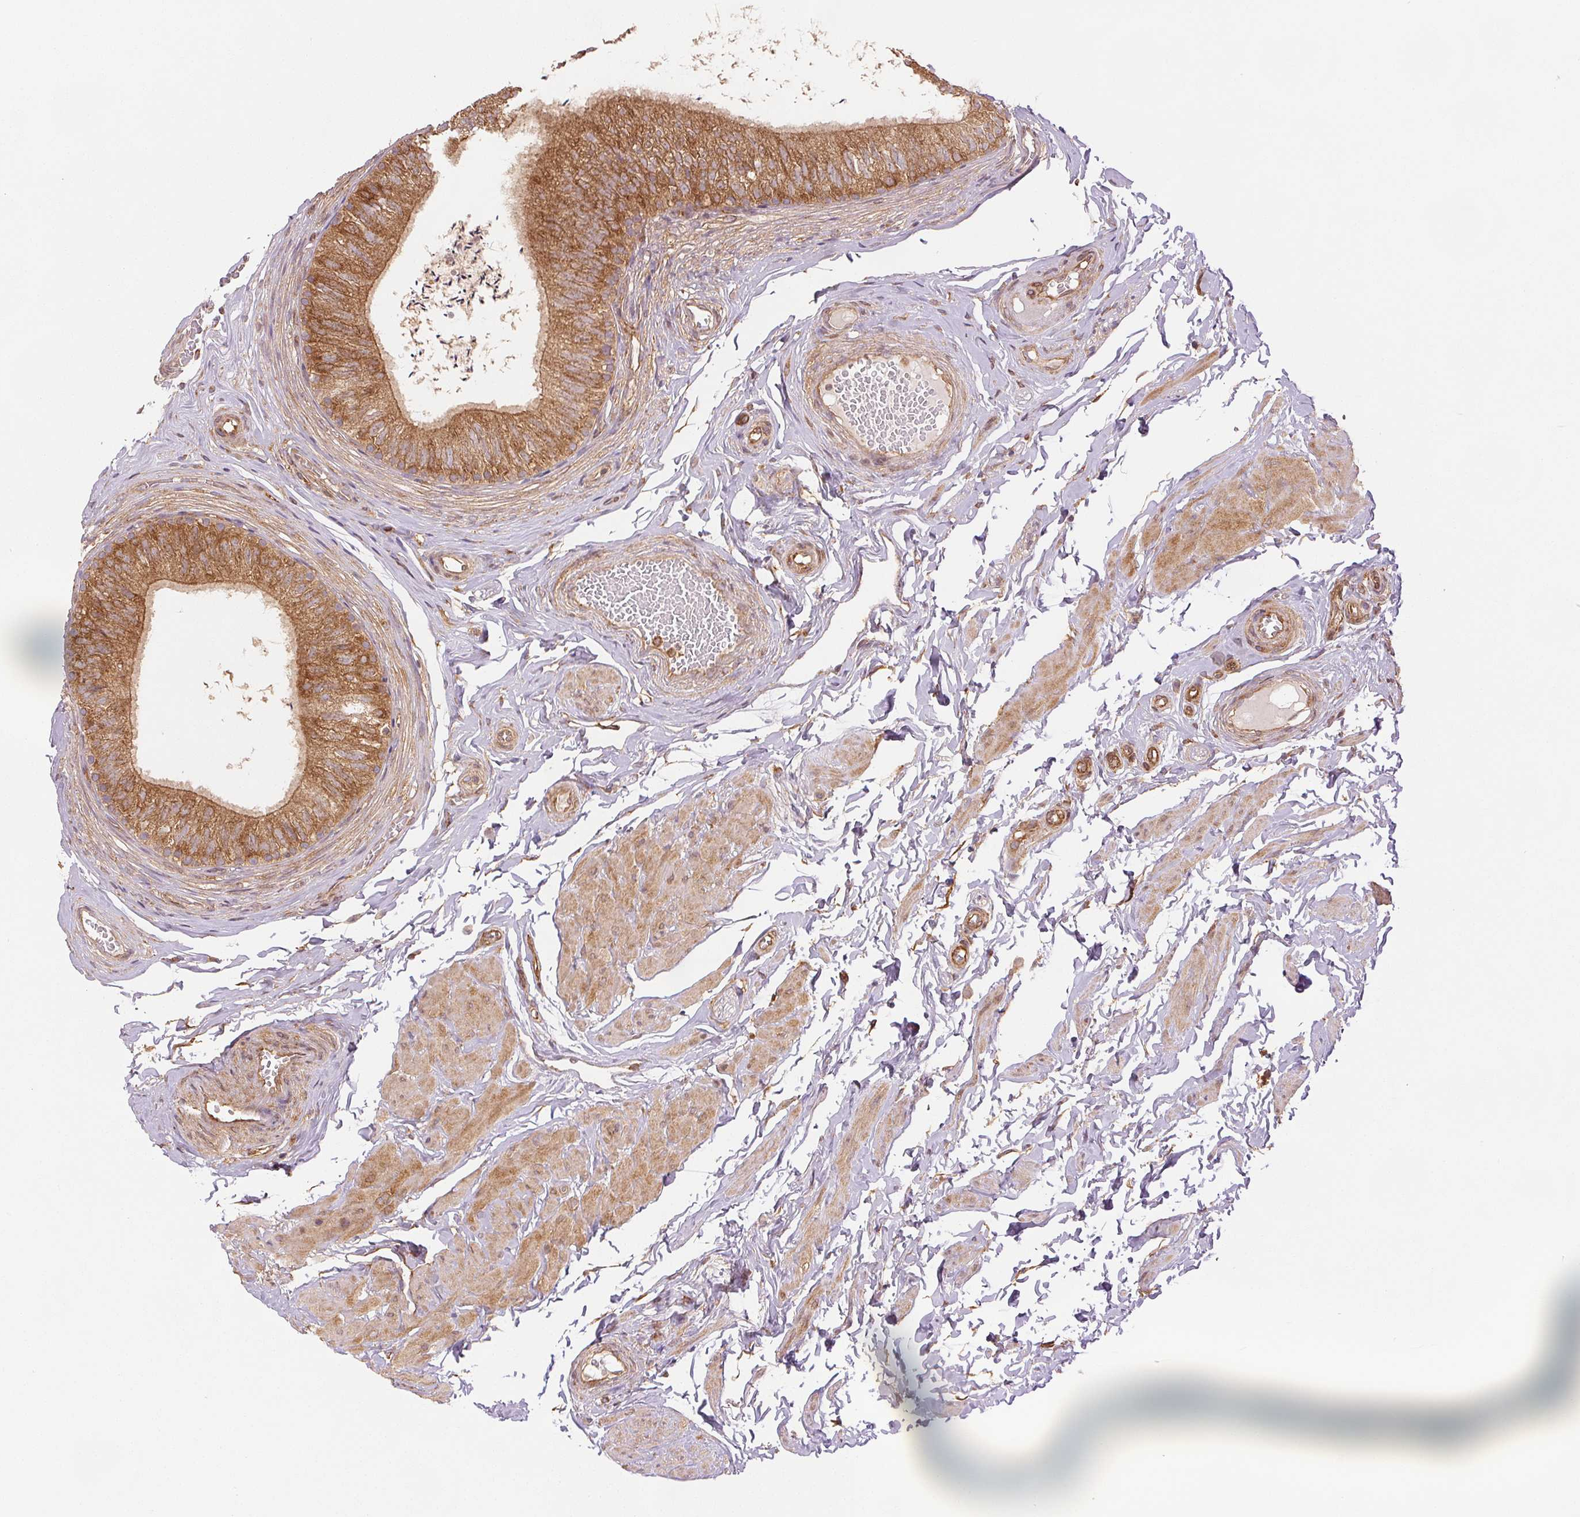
{"staining": {"intensity": "moderate", "quantity": ">75%", "location": "cytoplasmic/membranous"}, "tissue": "epididymis", "cell_type": "Glandular cells", "image_type": "normal", "snomed": [{"axis": "morphology", "description": "Normal tissue, NOS"}, {"axis": "topography", "description": "Epididymis, spermatic cord, NOS"}, {"axis": "topography", "description": "Epididymis"}, {"axis": "topography", "description": "Peripheral nerve tissue"}], "caption": "Protein expression analysis of normal epididymis reveals moderate cytoplasmic/membranous positivity in approximately >75% of glandular cells.", "gene": "DIAPH2", "patient": {"sex": "male", "age": 29}}